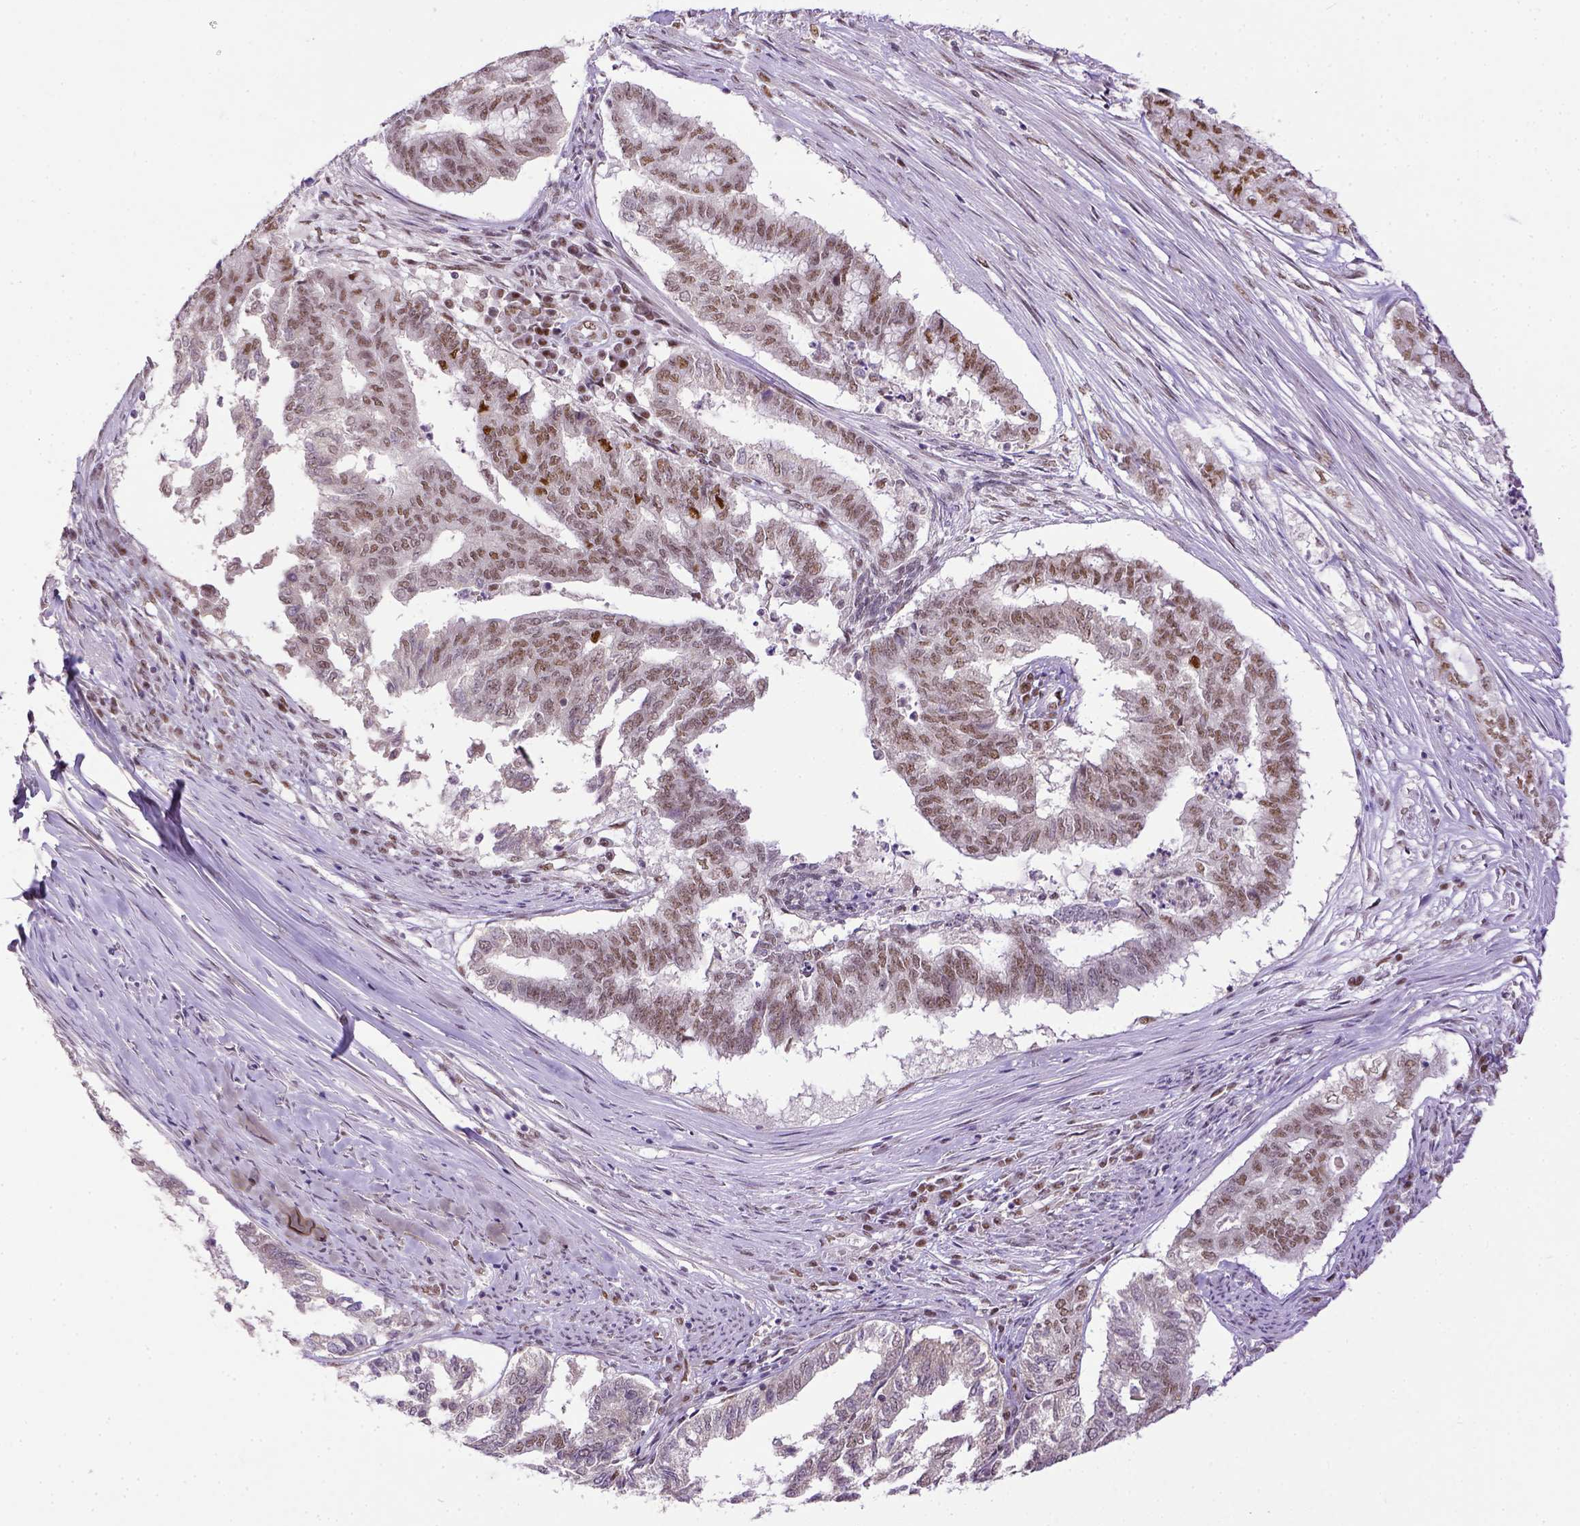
{"staining": {"intensity": "weak", "quantity": ">75%", "location": "nuclear"}, "tissue": "endometrial cancer", "cell_type": "Tumor cells", "image_type": "cancer", "snomed": [{"axis": "morphology", "description": "Adenocarcinoma, NOS"}, {"axis": "topography", "description": "Endometrium"}], "caption": "Brown immunohistochemical staining in endometrial cancer demonstrates weak nuclear expression in about >75% of tumor cells. (DAB = brown stain, brightfield microscopy at high magnification).", "gene": "ERCC1", "patient": {"sex": "female", "age": 79}}